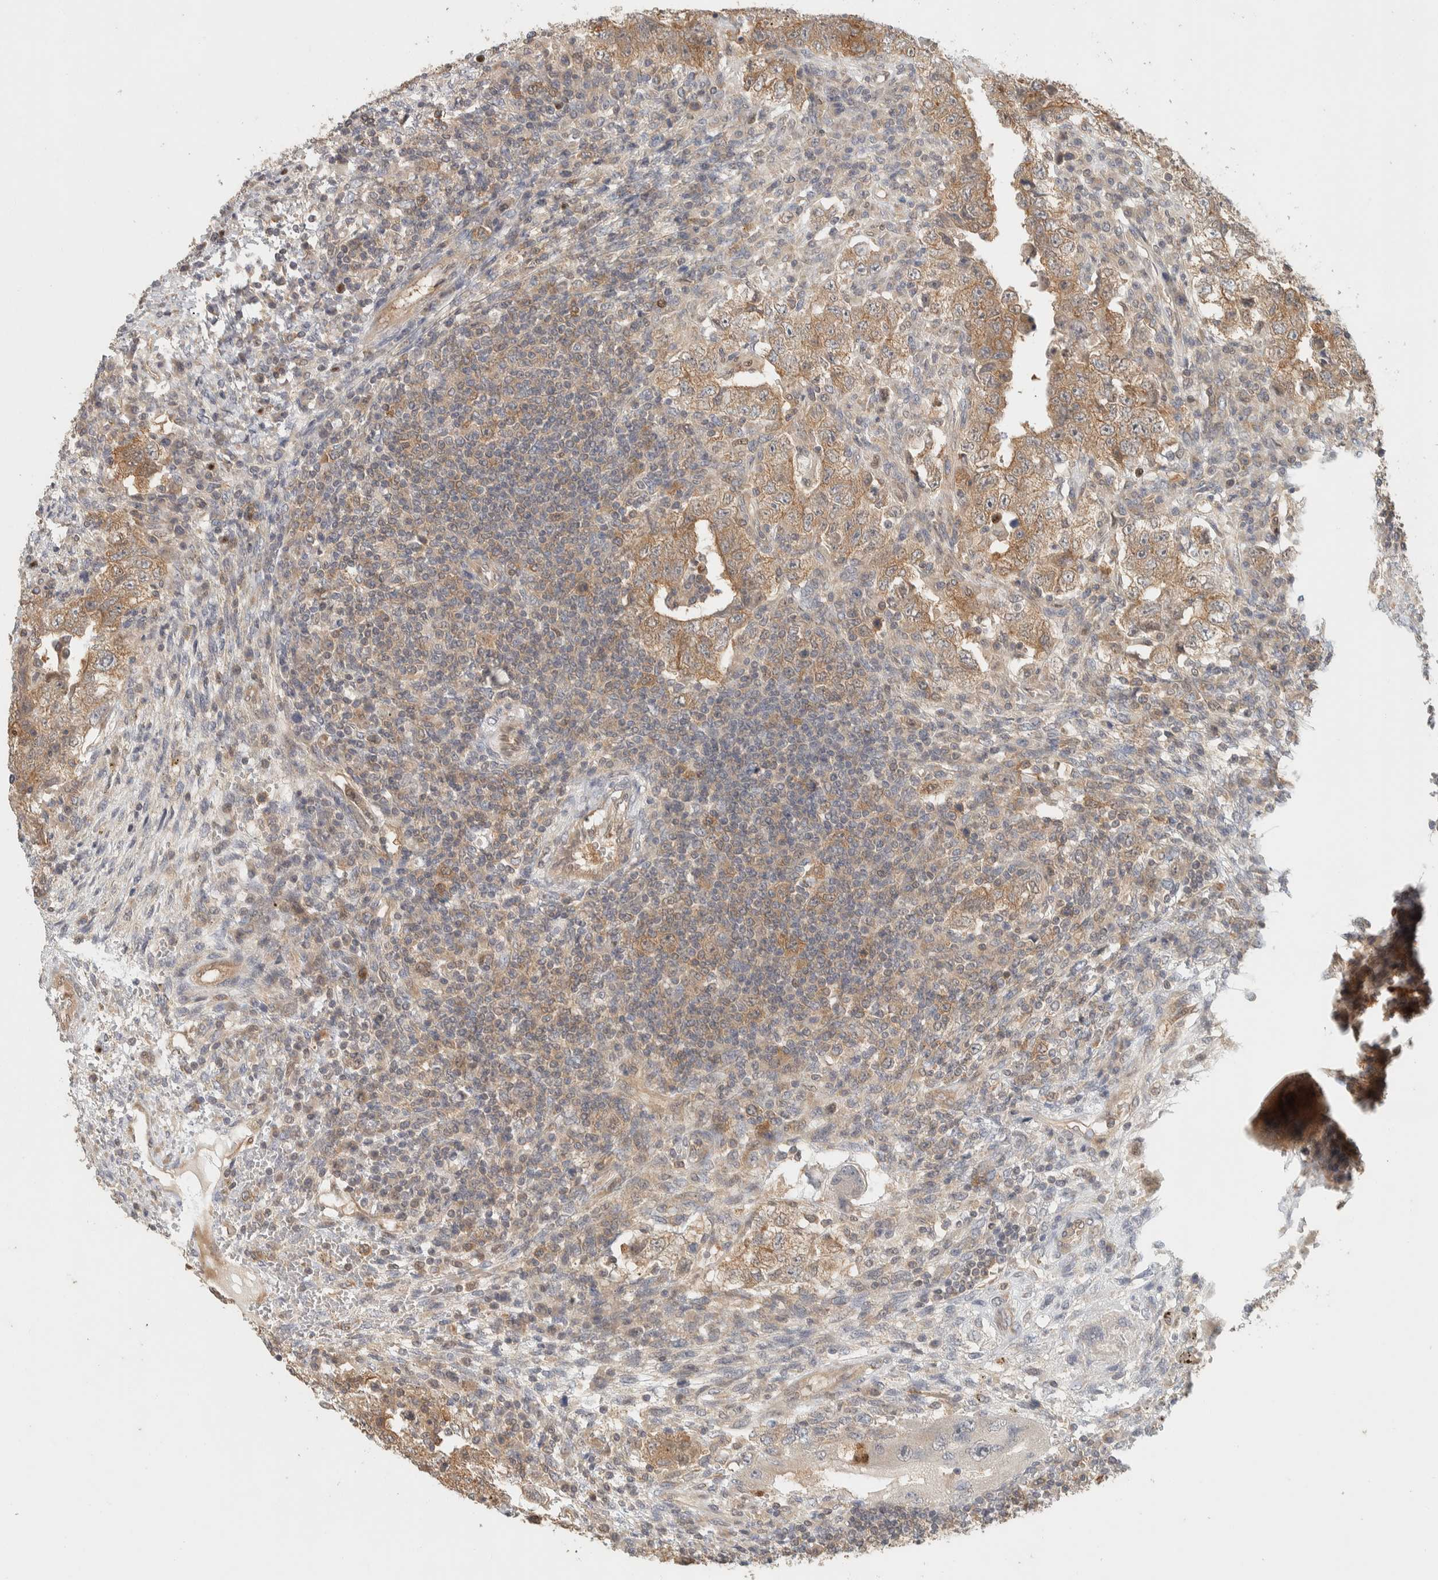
{"staining": {"intensity": "moderate", "quantity": ">75%", "location": "cytoplasmic/membranous"}, "tissue": "testis cancer", "cell_type": "Tumor cells", "image_type": "cancer", "snomed": [{"axis": "morphology", "description": "Carcinoma, Embryonal, NOS"}, {"axis": "topography", "description": "Testis"}], "caption": "Tumor cells show medium levels of moderate cytoplasmic/membranous staining in about >75% of cells in testis cancer (embryonal carcinoma).", "gene": "ADSS2", "patient": {"sex": "male", "age": 26}}